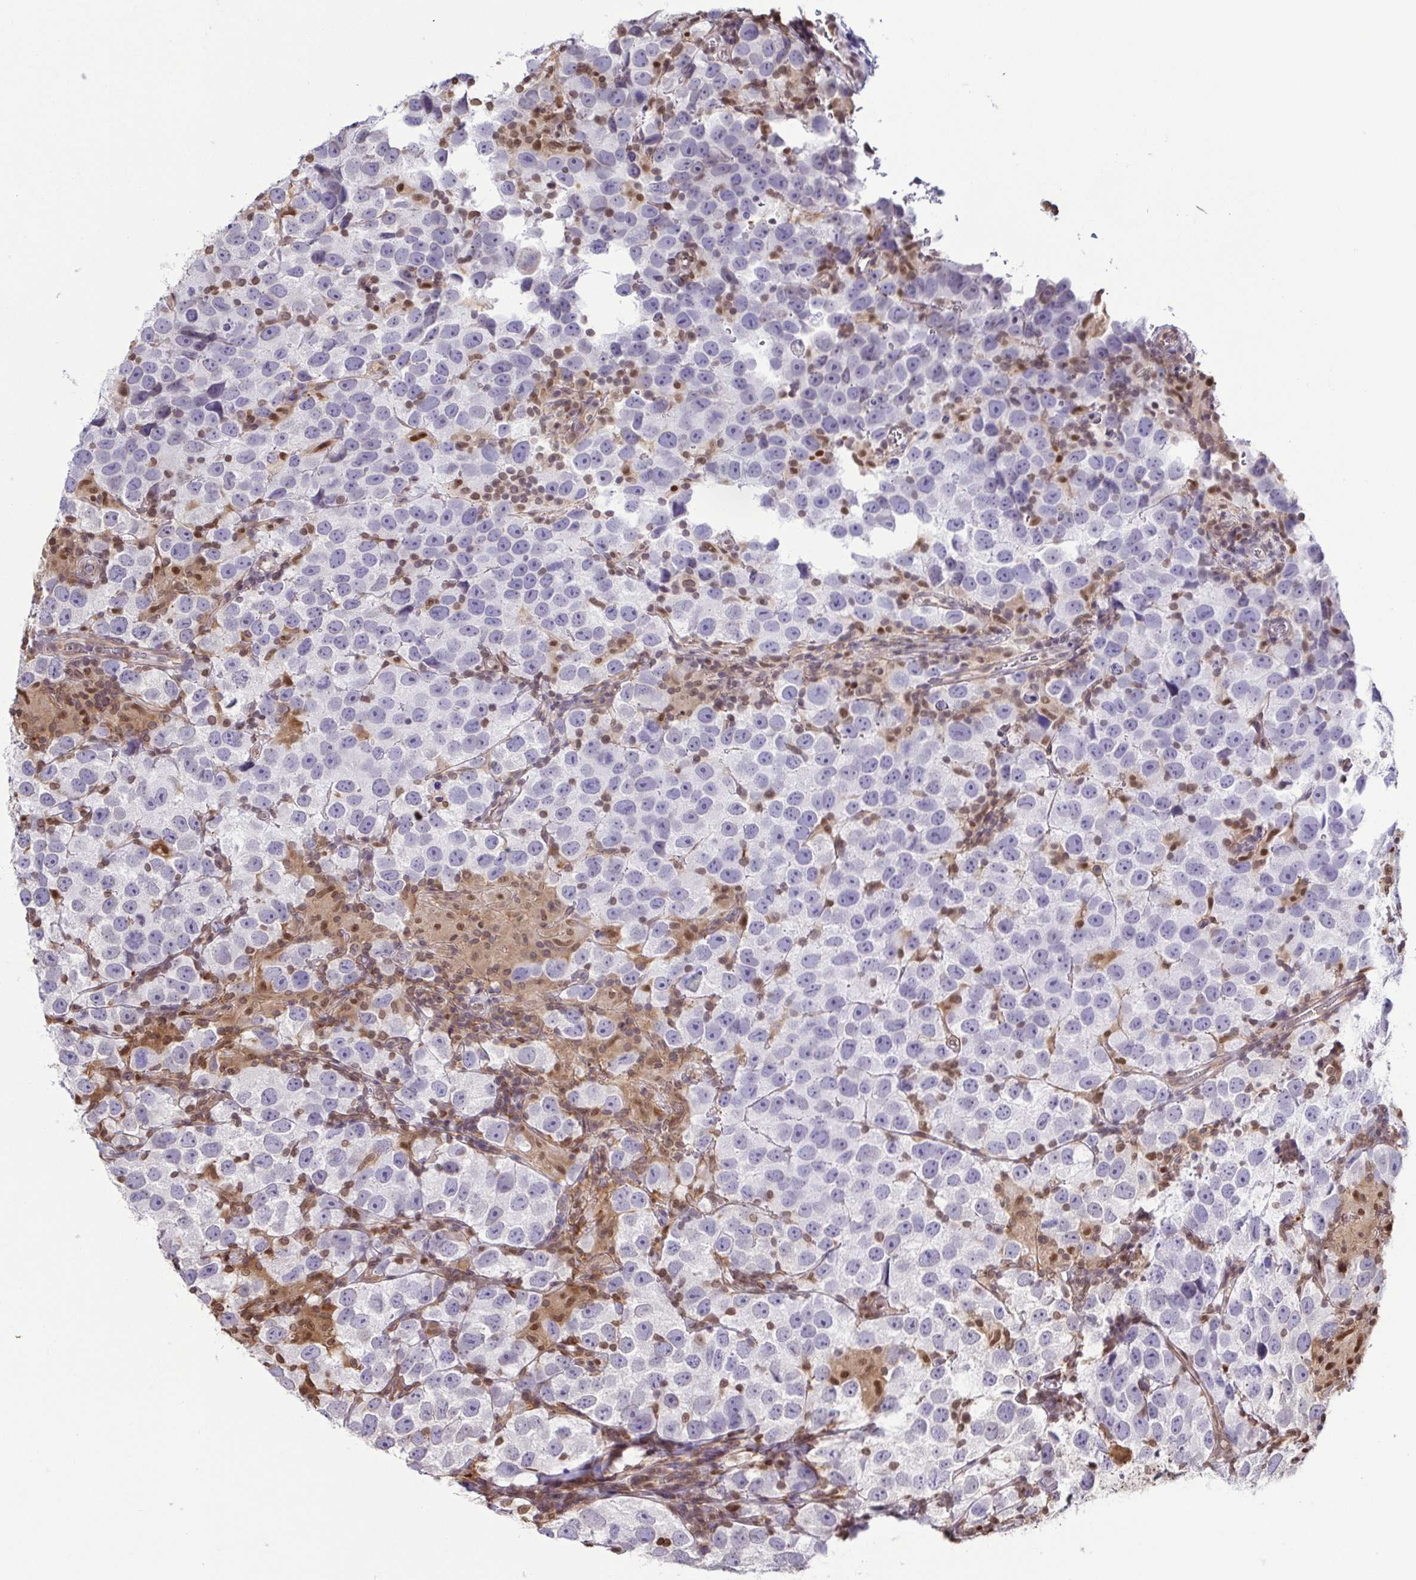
{"staining": {"intensity": "negative", "quantity": "none", "location": "none"}, "tissue": "testis cancer", "cell_type": "Tumor cells", "image_type": "cancer", "snomed": [{"axis": "morphology", "description": "Seminoma, NOS"}, {"axis": "topography", "description": "Testis"}], "caption": "Testis cancer (seminoma) was stained to show a protein in brown. There is no significant staining in tumor cells.", "gene": "PSMB9", "patient": {"sex": "male", "age": 26}}